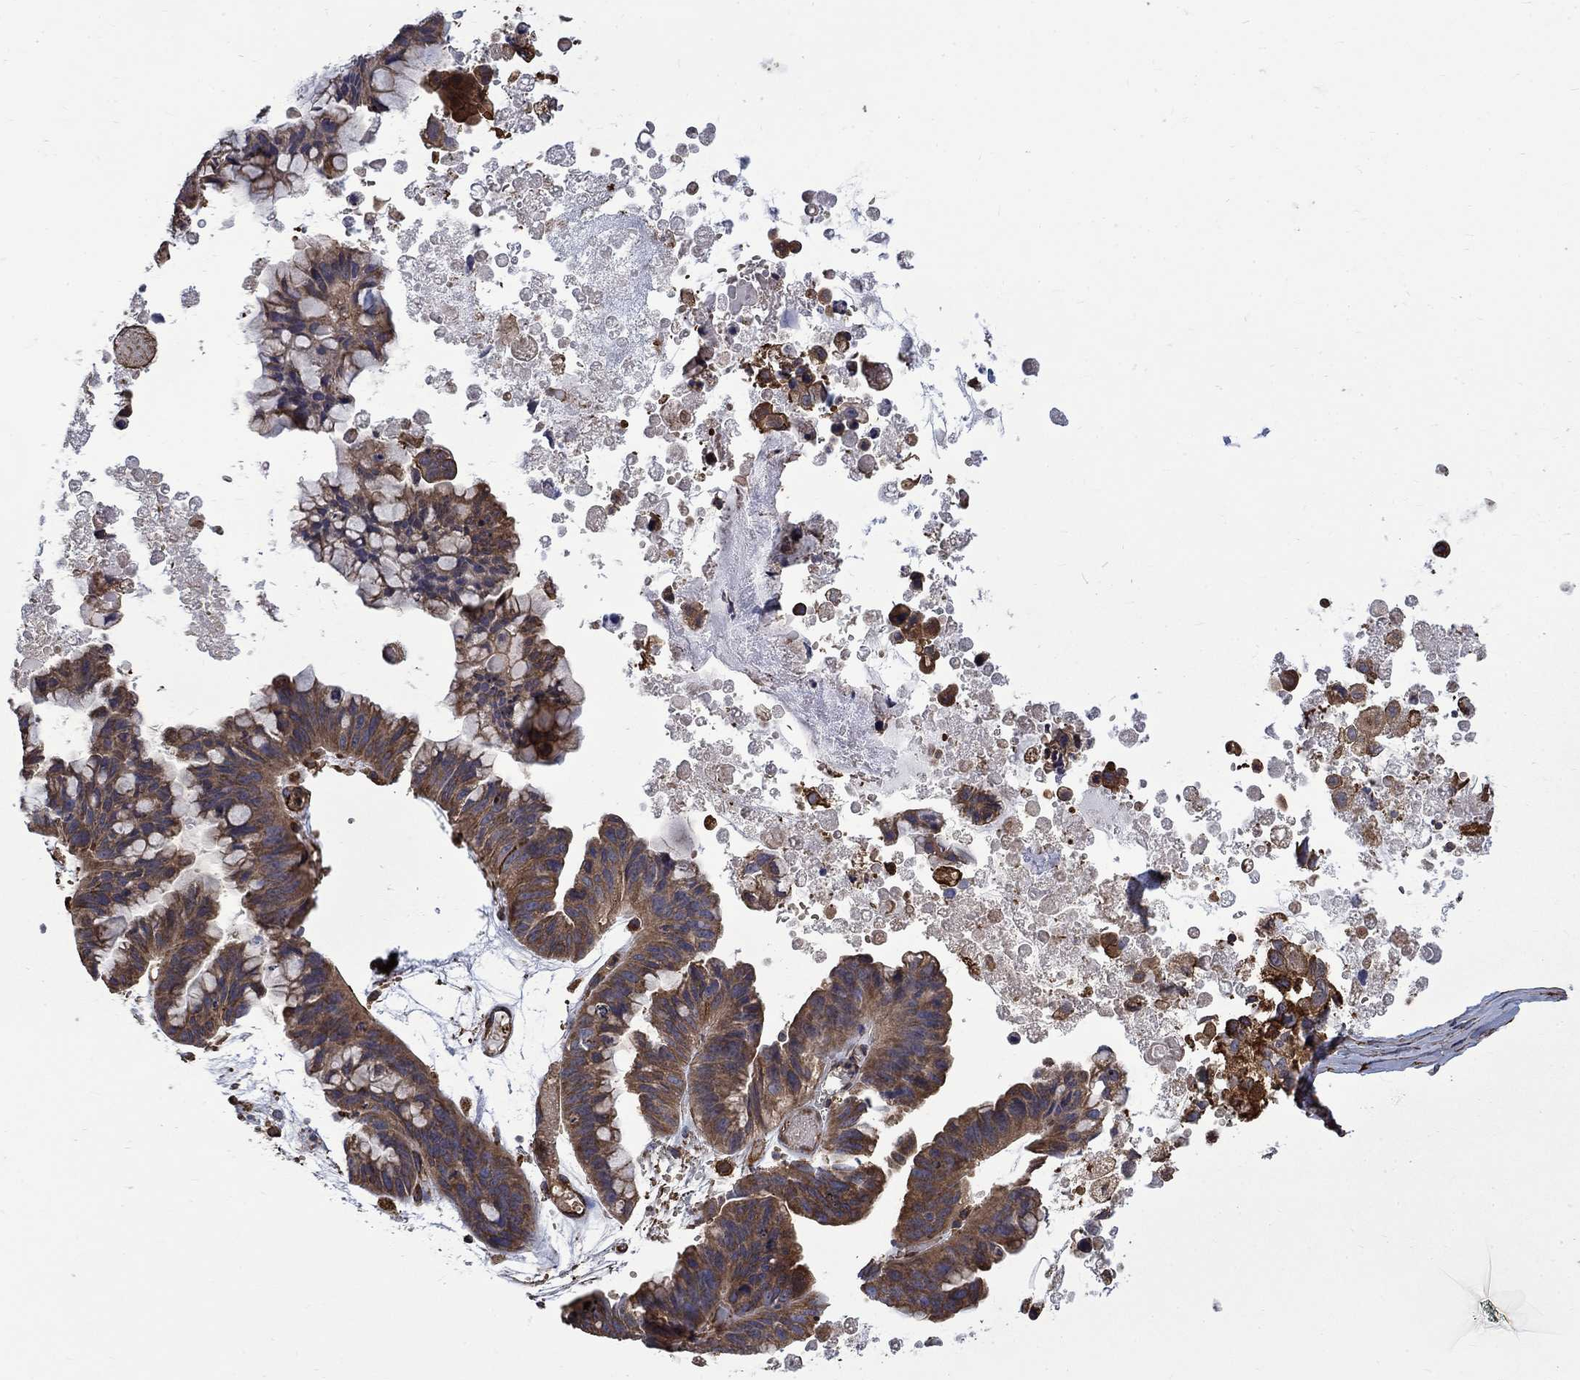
{"staining": {"intensity": "moderate", "quantity": ">75%", "location": "cytoplasmic/membranous"}, "tissue": "ovarian cancer", "cell_type": "Tumor cells", "image_type": "cancer", "snomed": [{"axis": "morphology", "description": "Cystadenocarcinoma, mucinous, NOS"}, {"axis": "topography", "description": "Ovary"}], "caption": "Immunohistochemistry (IHC) photomicrograph of human ovarian cancer (mucinous cystadenocarcinoma) stained for a protein (brown), which shows medium levels of moderate cytoplasmic/membranous staining in approximately >75% of tumor cells.", "gene": "CUTC", "patient": {"sex": "female", "age": 76}}